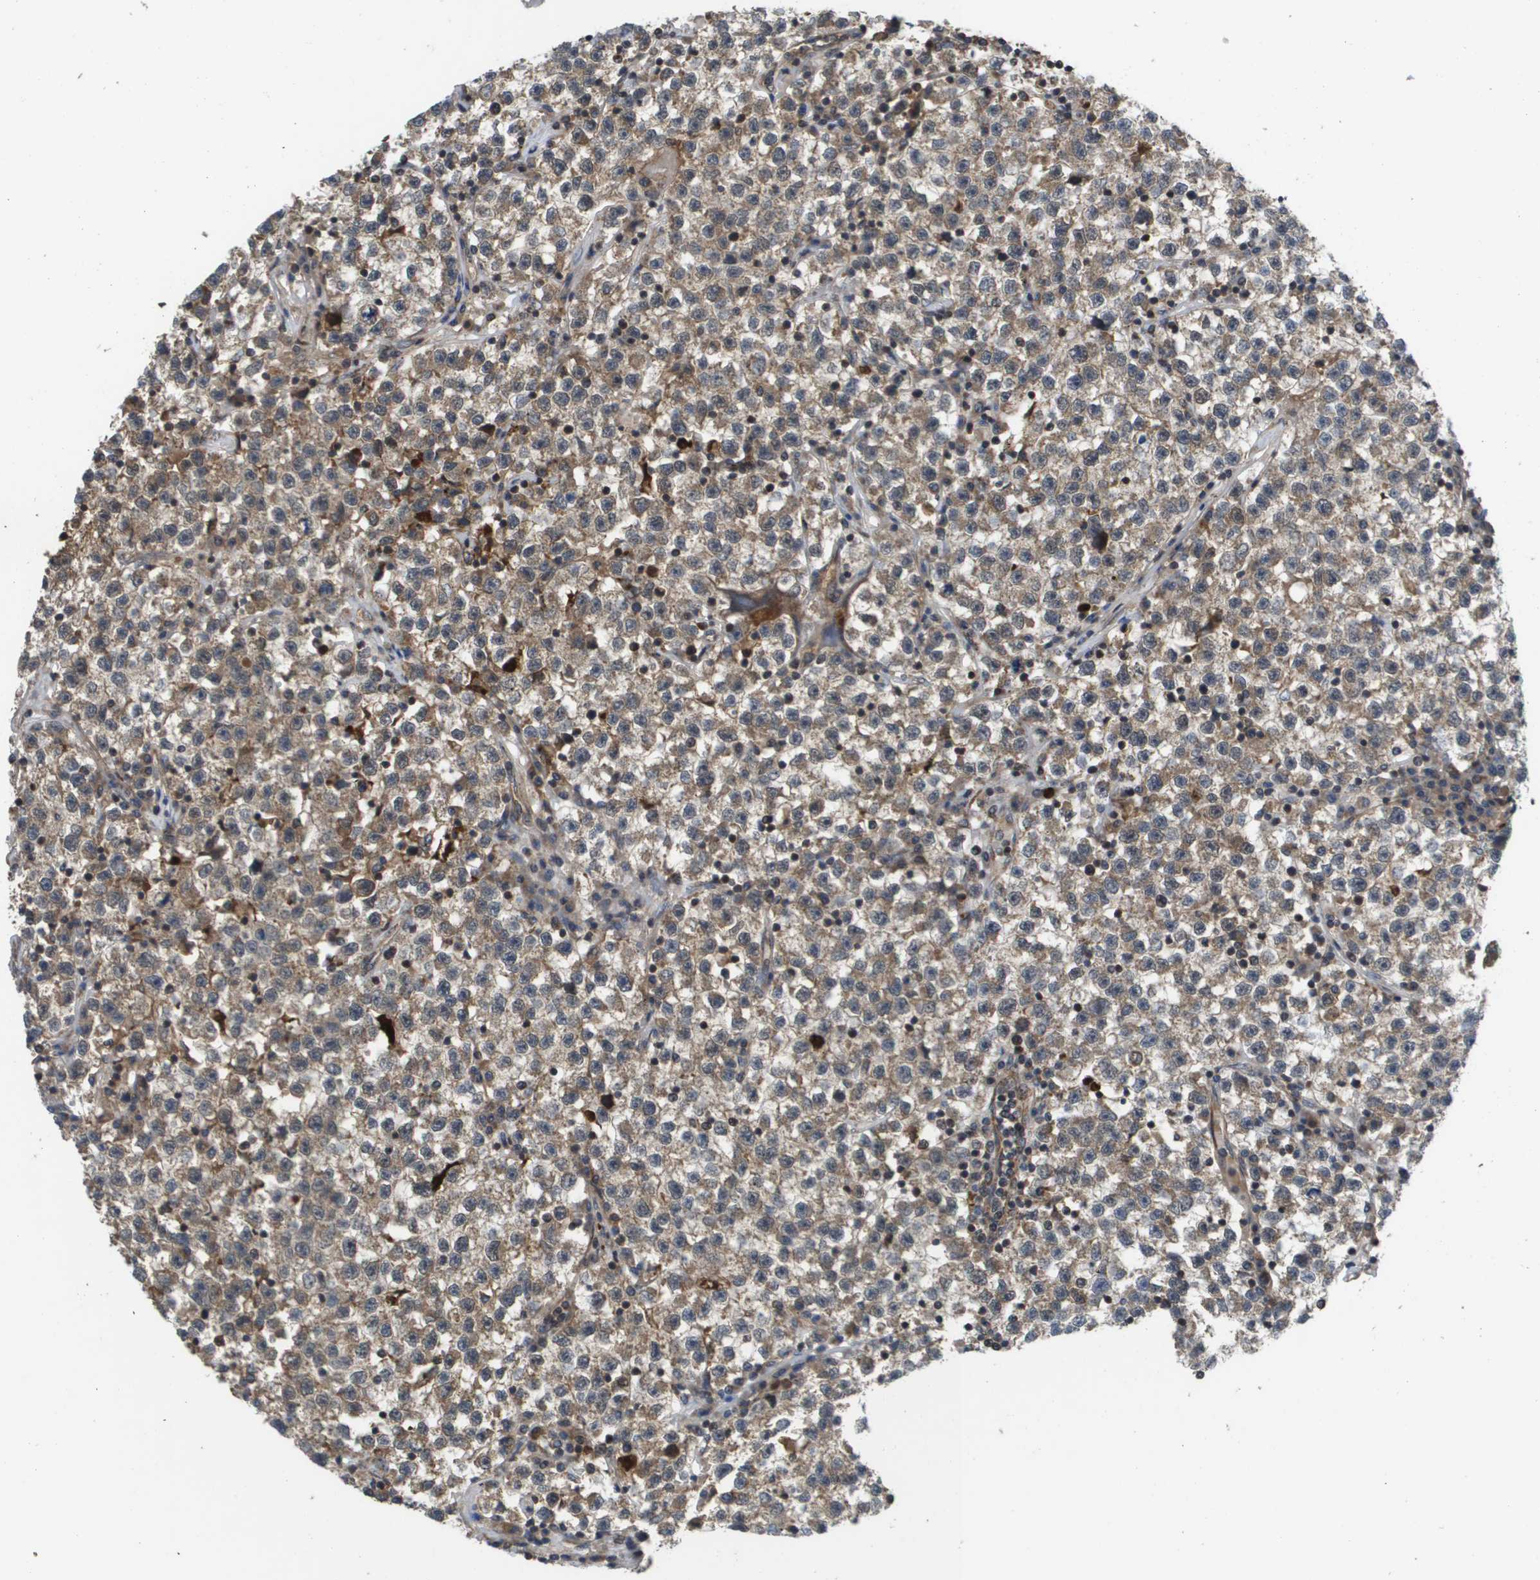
{"staining": {"intensity": "moderate", "quantity": ">75%", "location": "cytoplasmic/membranous"}, "tissue": "testis cancer", "cell_type": "Tumor cells", "image_type": "cancer", "snomed": [{"axis": "morphology", "description": "Seminoma, NOS"}, {"axis": "topography", "description": "Testis"}], "caption": "A histopathology image showing moderate cytoplasmic/membranous positivity in approximately >75% of tumor cells in testis cancer, as visualized by brown immunohistochemical staining.", "gene": "RBM38", "patient": {"sex": "male", "age": 22}}